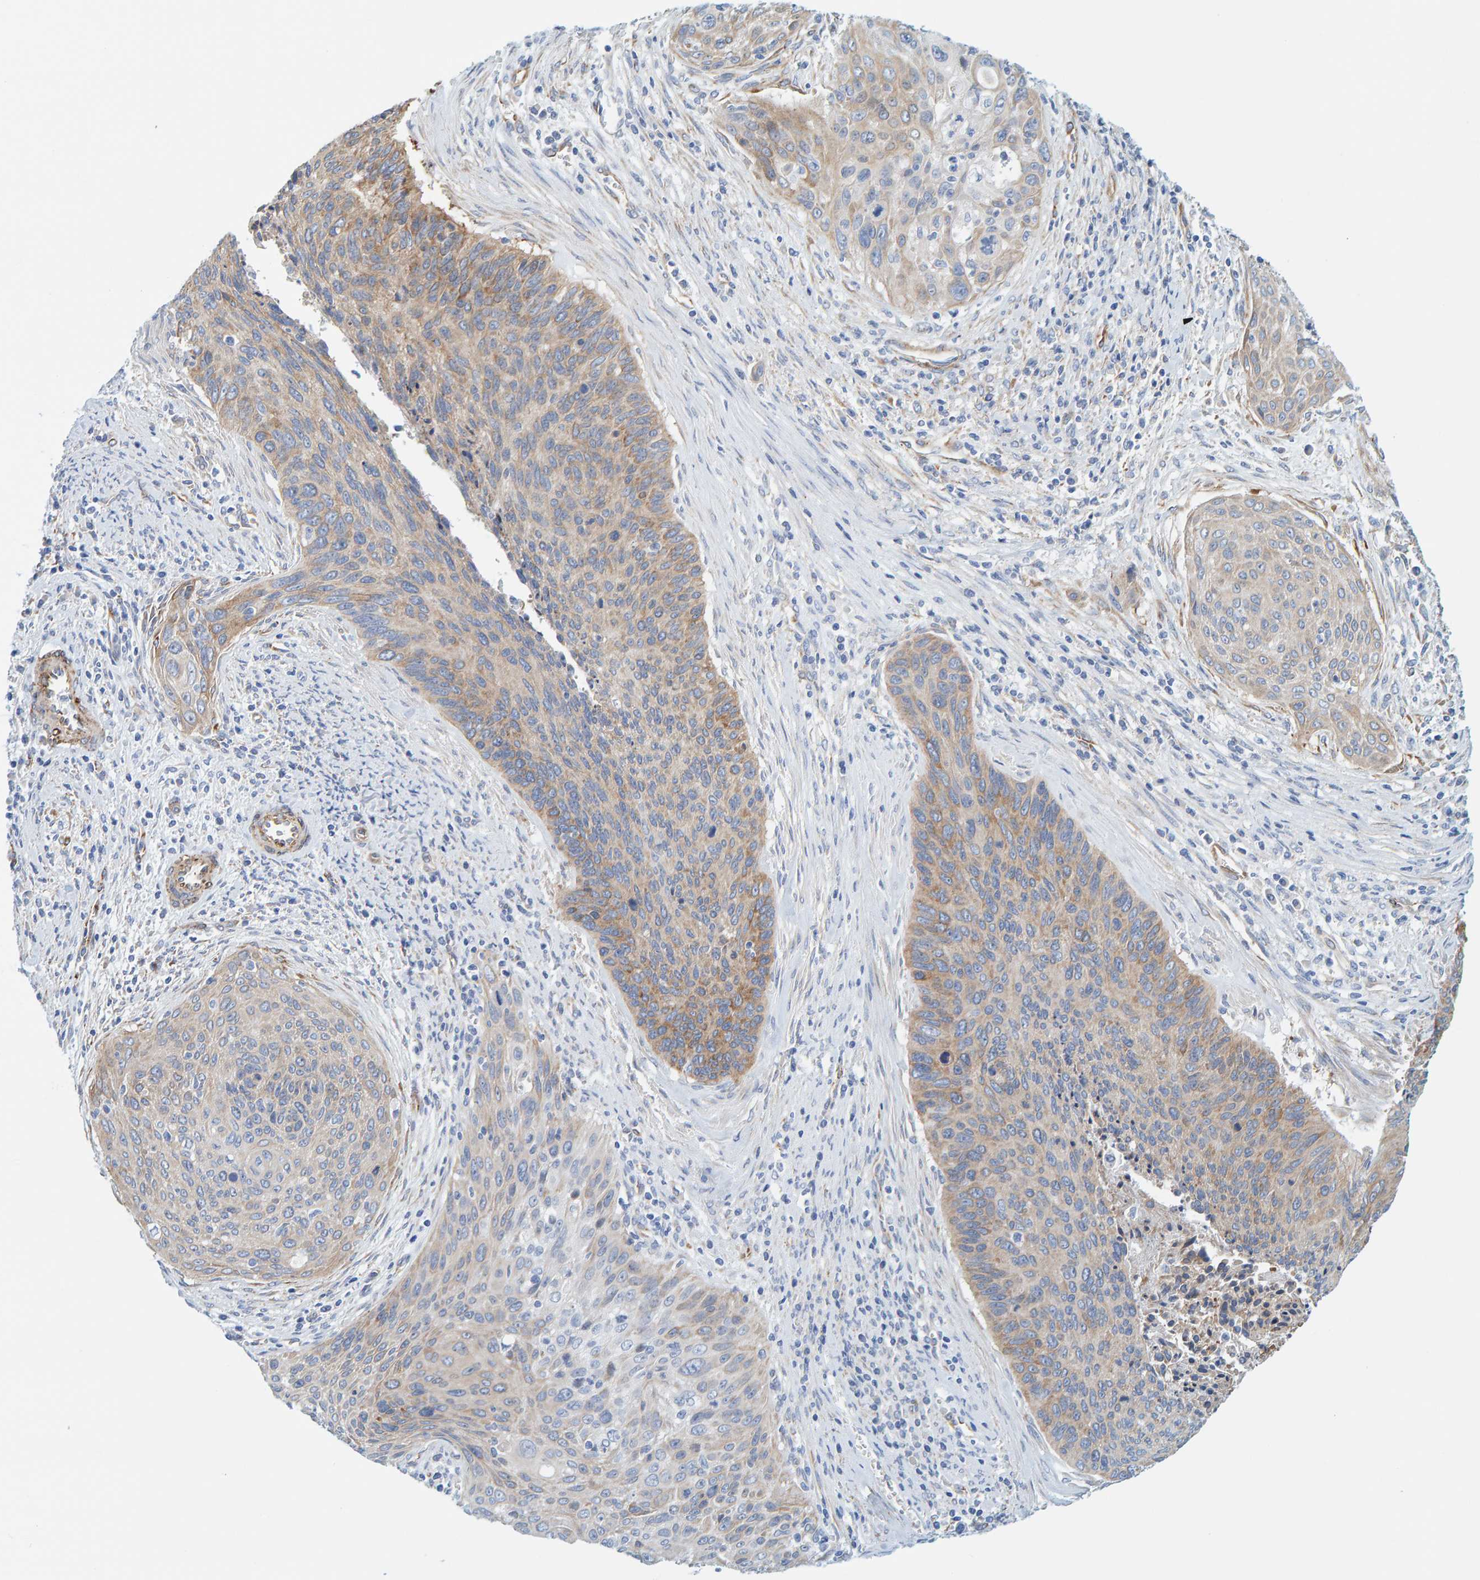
{"staining": {"intensity": "moderate", "quantity": "25%-75%", "location": "cytoplasmic/membranous"}, "tissue": "cervical cancer", "cell_type": "Tumor cells", "image_type": "cancer", "snomed": [{"axis": "morphology", "description": "Squamous cell carcinoma, NOS"}, {"axis": "topography", "description": "Cervix"}], "caption": "Protein staining shows moderate cytoplasmic/membranous positivity in about 25%-75% of tumor cells in cervical cancer.", "gene": "MAP1B", "patient": {"sex": "female", "age": 55}}